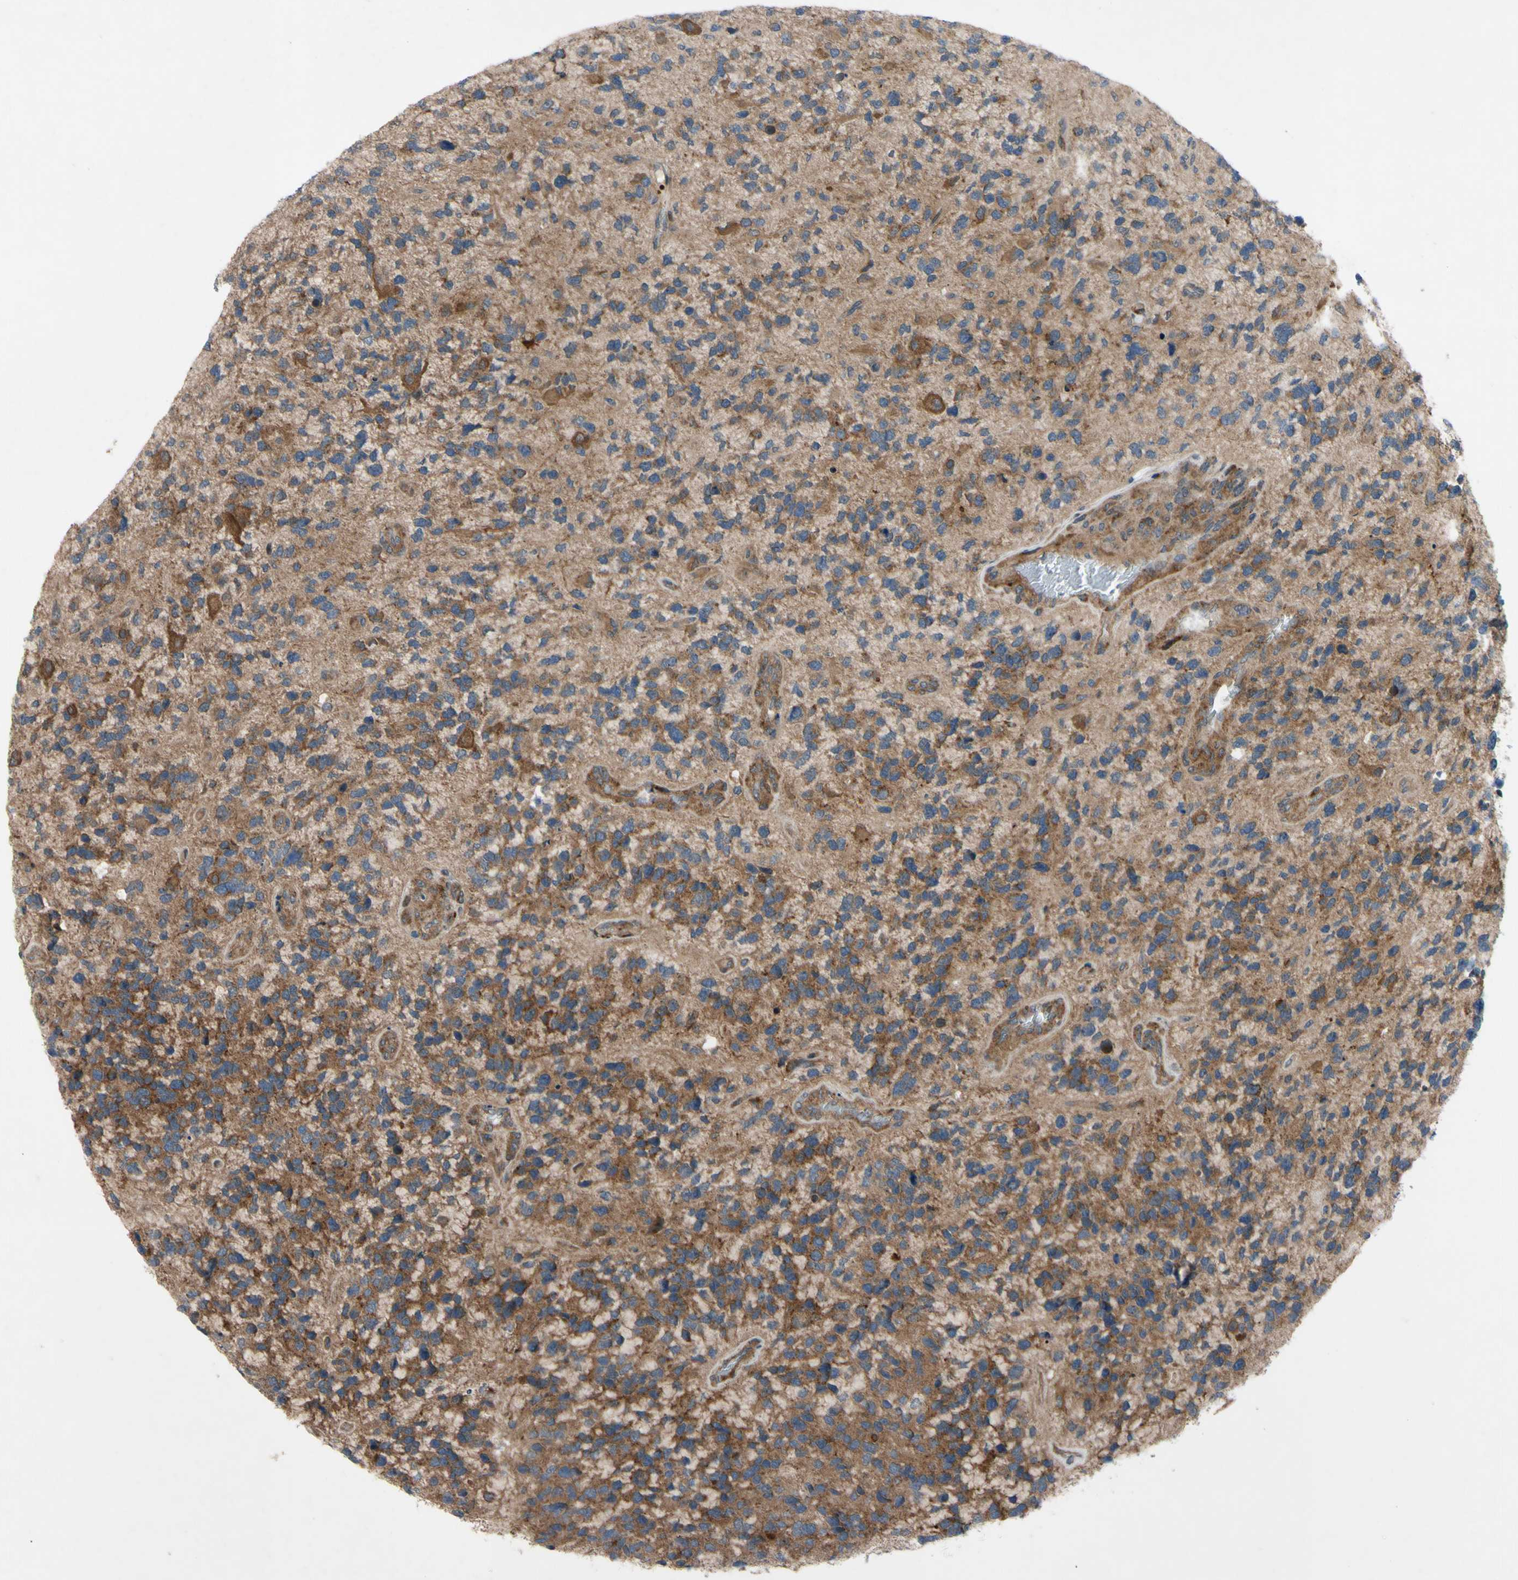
{"staining": {"intensity": "moderate", "quantity": ">75%", "location": "cytoplasmic/membranous"}, "tissue": "glioma", "cell_type": "Tumor cells", "image_type": "cancer", "snomed": [{"axis": "morphology", "description": "Glioma, malignant, High grade"}, {"axis": "topography", "description": "Brain"}], "caption": "Immunohistochemical staining of malignant high-grade glioma exhibits moderate cytoplasmic/membranous protein positivity in approximately >75% of tumor cells. (DAB IHC, brown staining for protein, blue staining for nuclei).", "gene": "SVIL", "patient": {"sex": "female", "age": 58}}